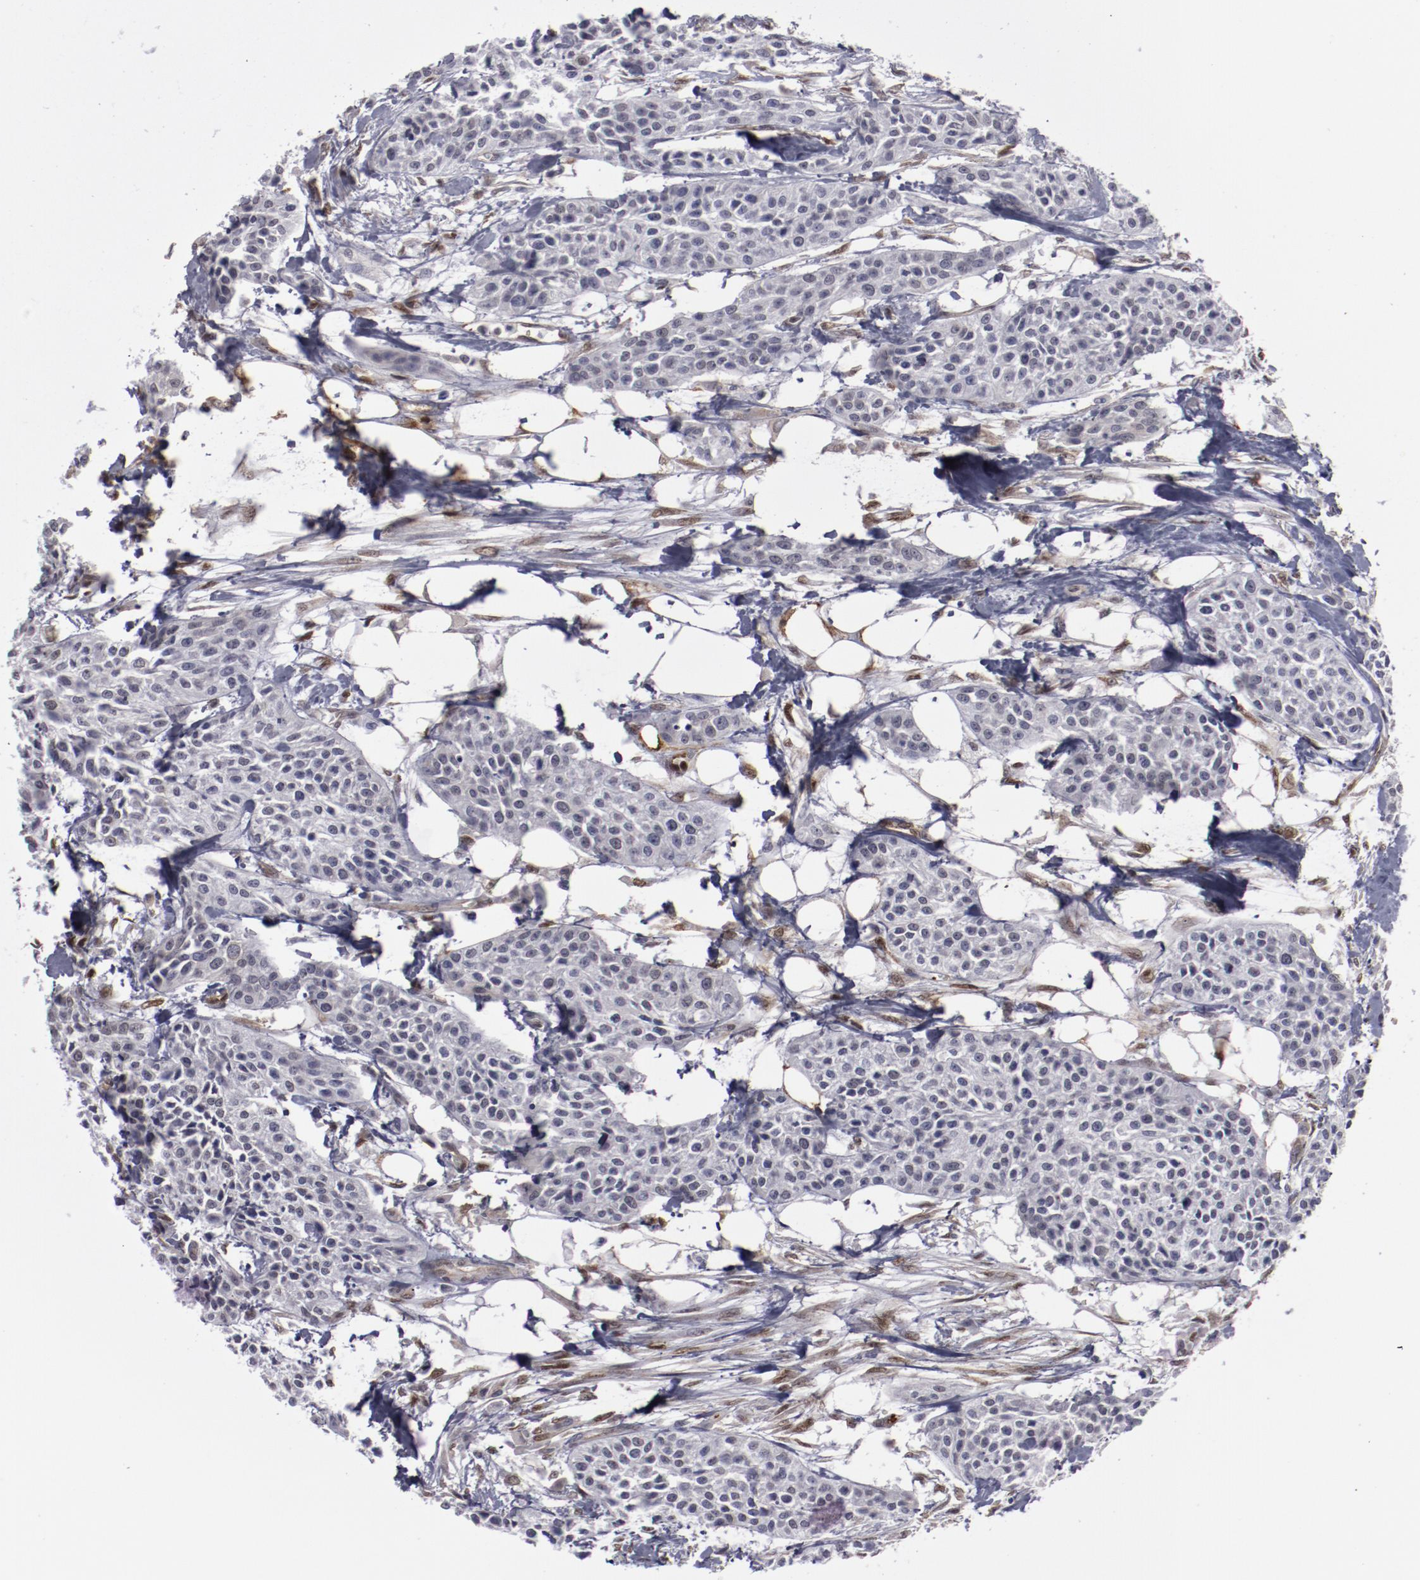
{"staining": {"intensity": "negative", "quantity": "none", "location": "none"}, "tissue": "urothelial cancer", "cell_type": "Tumor cells", "image_type": "cancer", "snomed": [{"axis": "morphology", "description": "Urothelial carcinoma, High grade"}, {"axis": "topography", "description": "Urinary bladder"}], "caption": "Image shows no significant protein expression in tumor cells of urothelial cancer. The staining is performed using DAB (3,3'-diaminobenzidine) brown chromogen with nuclei counter-stained in using hematoxylin.", "gene": "LEF1", "patient": {"sex": "male", "age": 56}}